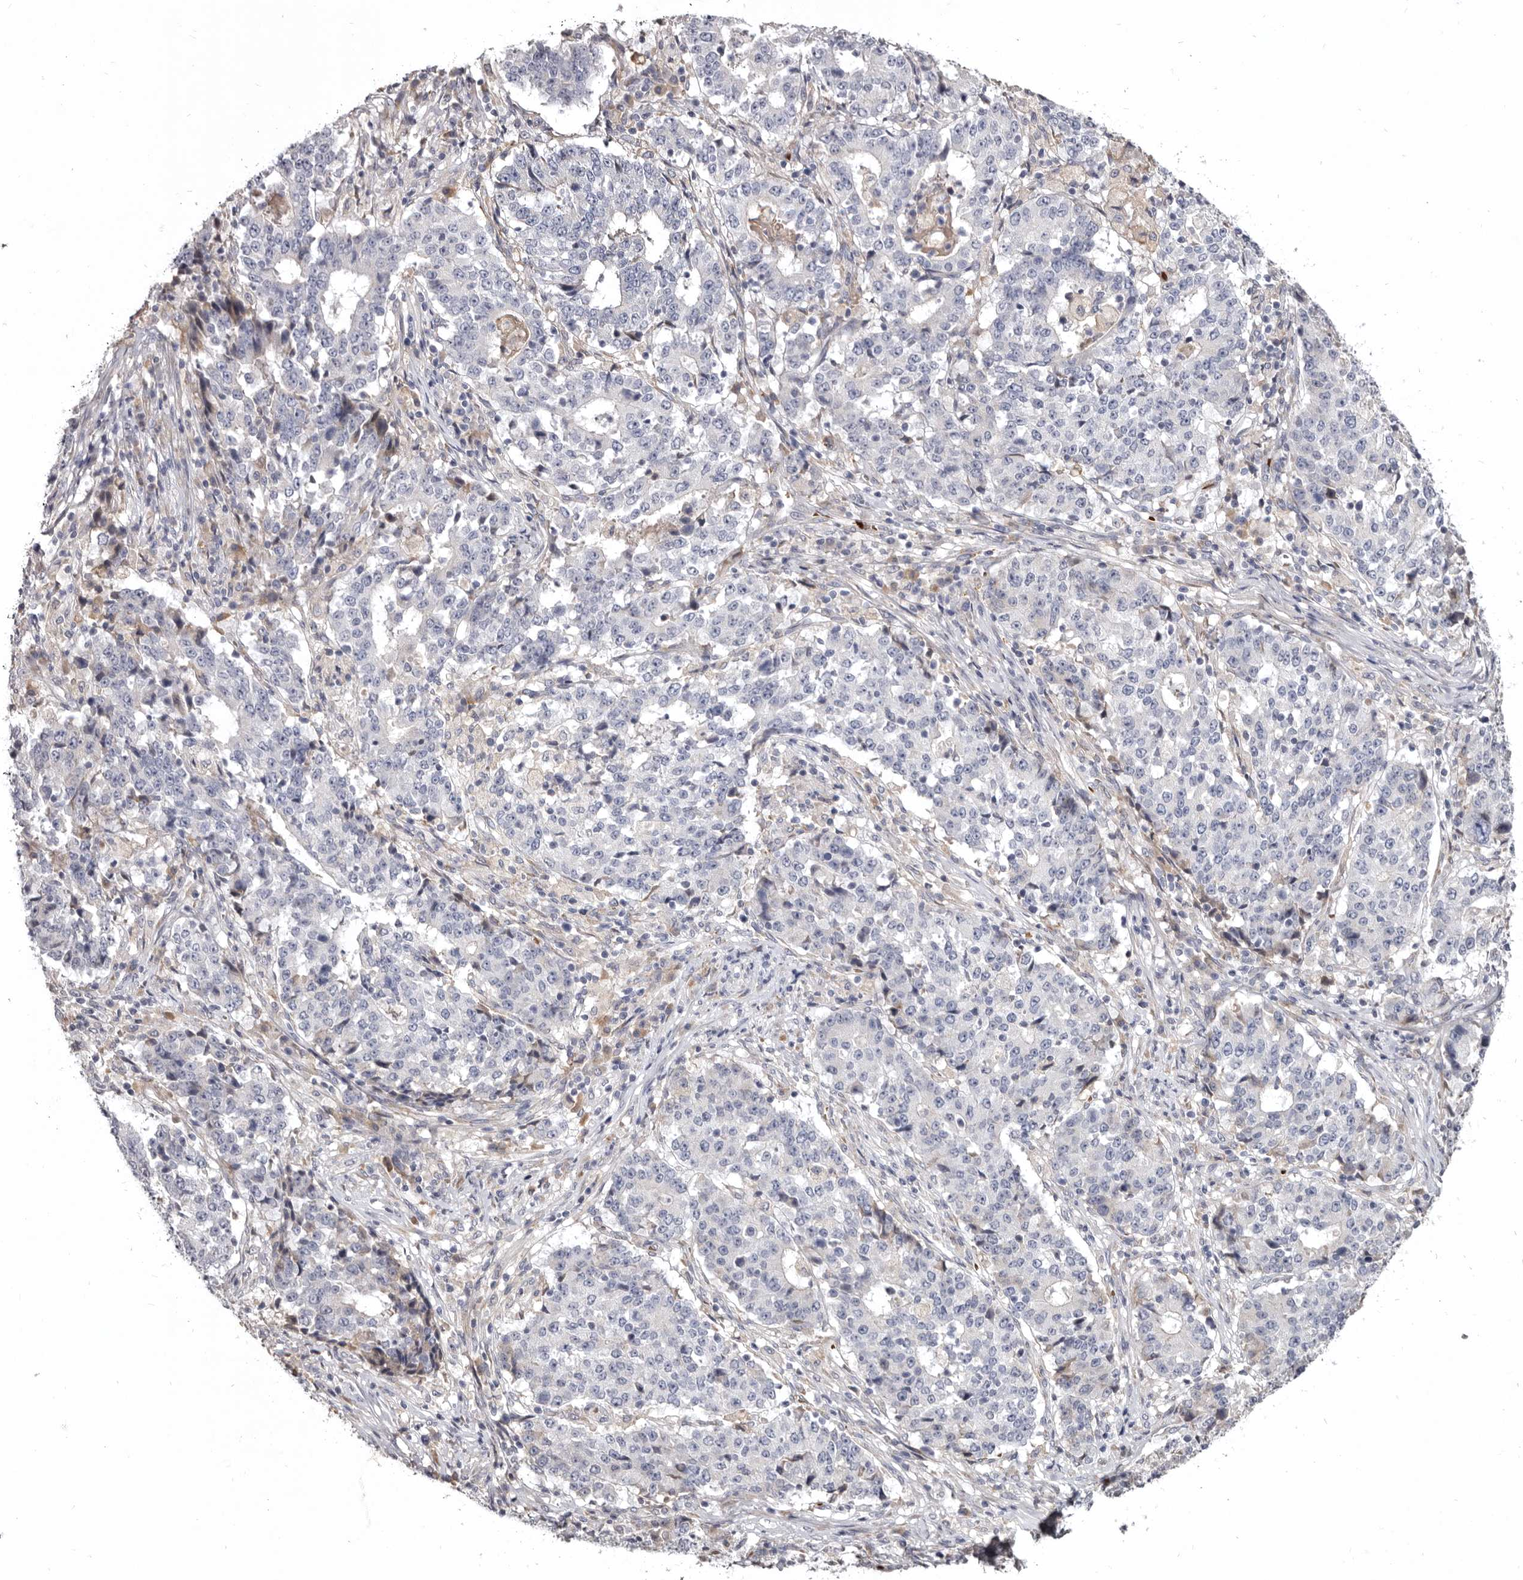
{"staining": {"intensity": "negative", "quantity": "none", "location": "none"}, "tissue": "stomach cancer", "cell_type": "Tumor cells", "image_type": "cancer", "snomed": [{"axis": "morphology", "description": "Adenocarcinoma, NOS"}, {"axis": "topography", "description": "Stomach"}], "caption": "Tumor cells show no significant staining in stomach adenocarcinoma.", "gene": "NENF", "patient": {"sex": "male", "age": 59}}